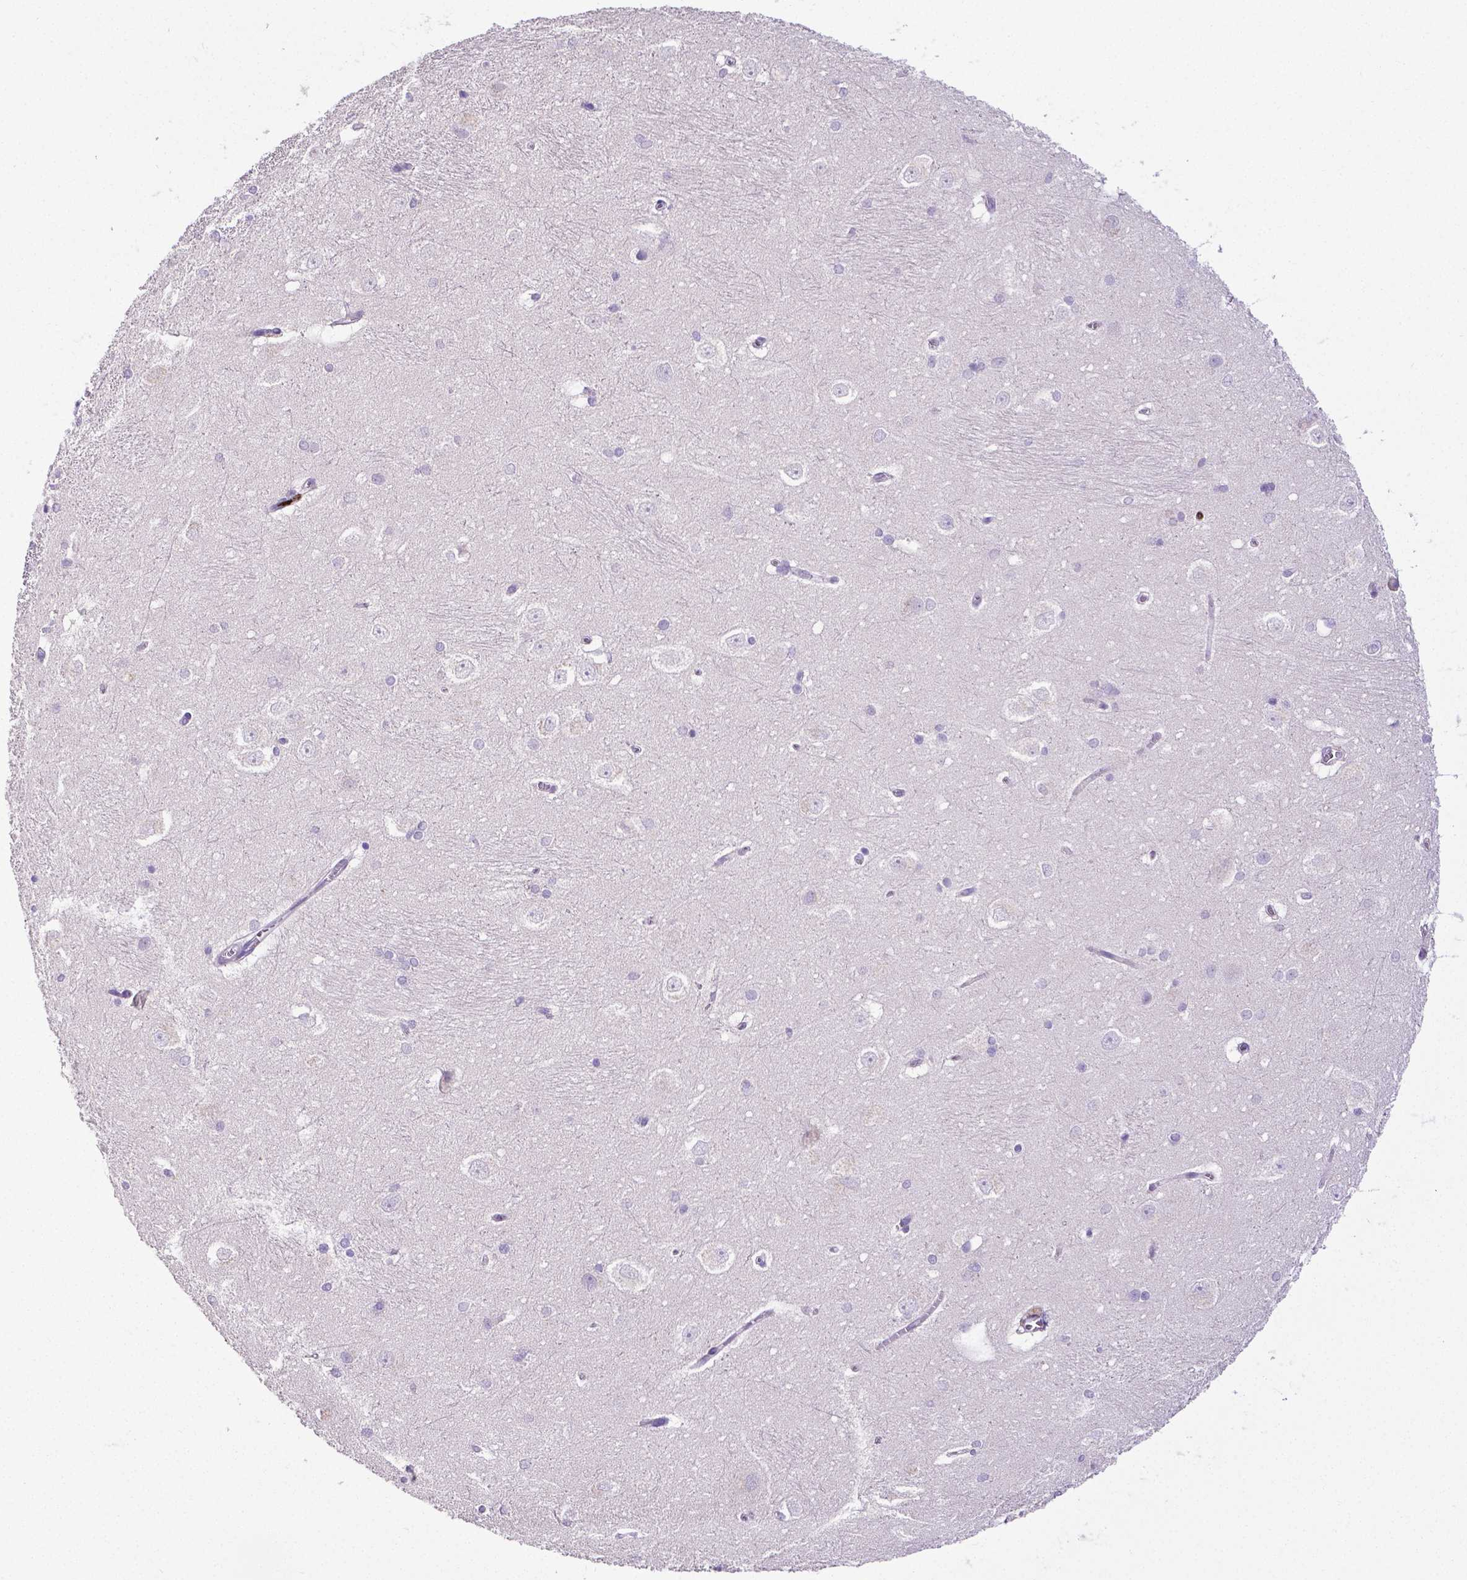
{"staining": {"intensity": "negative", "quantity": "none", "location": "none"}, "tissue": "hippocampus", "cell_type": "Glial cells", "image_type": "normal", "snomed": [{"axis": "morphology", "description": "Normal tissue, NOS"}, {"axis": "topography", "description": "Cerebral cortex"}, {"axis": "topography", "description": "Hippocampus"}], "caption": "Human hippocampus stained for a protein using IHC reveals no expression in glial cells.", "gene": "MMP9", "patient": {"sex": "female", "age": 19}}